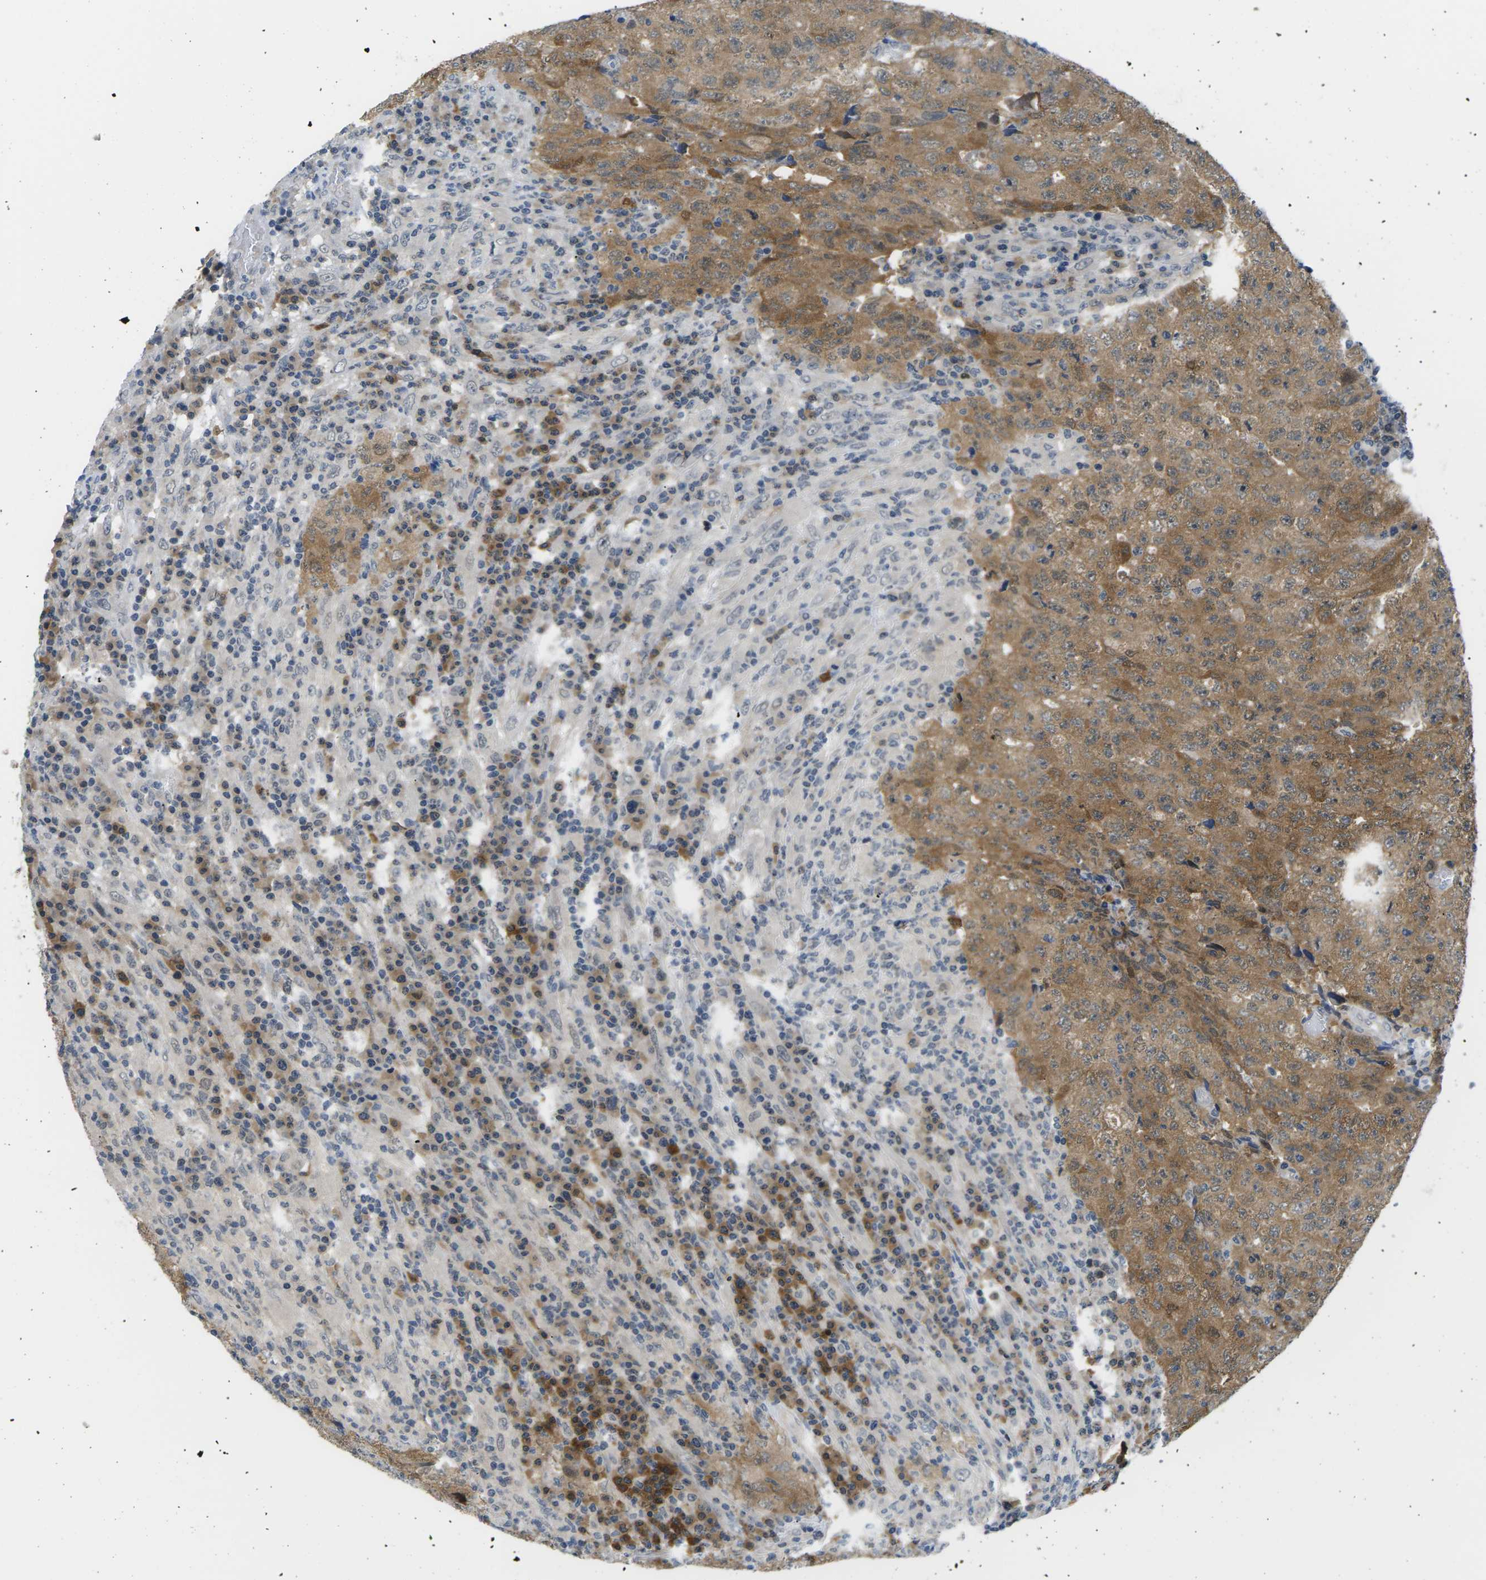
{"staining": {"intensity": "moderate", "quantity": ">75%", "location": "cytoplasmic/membranous"}, "tissue": "testis cancer", "cell_type": "Tumor cells", "image_type": "cancer", "snomed": [{"axis": "morphology", "description": "Necrosis, NOS"}, {"axis": "morphology", "description": "Carcinoma, Embryonal, NOS"}, {"axis": "topography", "description": "Testis"}], "caption": "Immunohistochemical staining of embryonal carcinoma (testis) exhibits medium levels of moderate cytoplasmic/membranous protein staining in about >75% of tumor cells.", "gene": "PSAT1", "patient": {"sex": "male", "age": 19}}